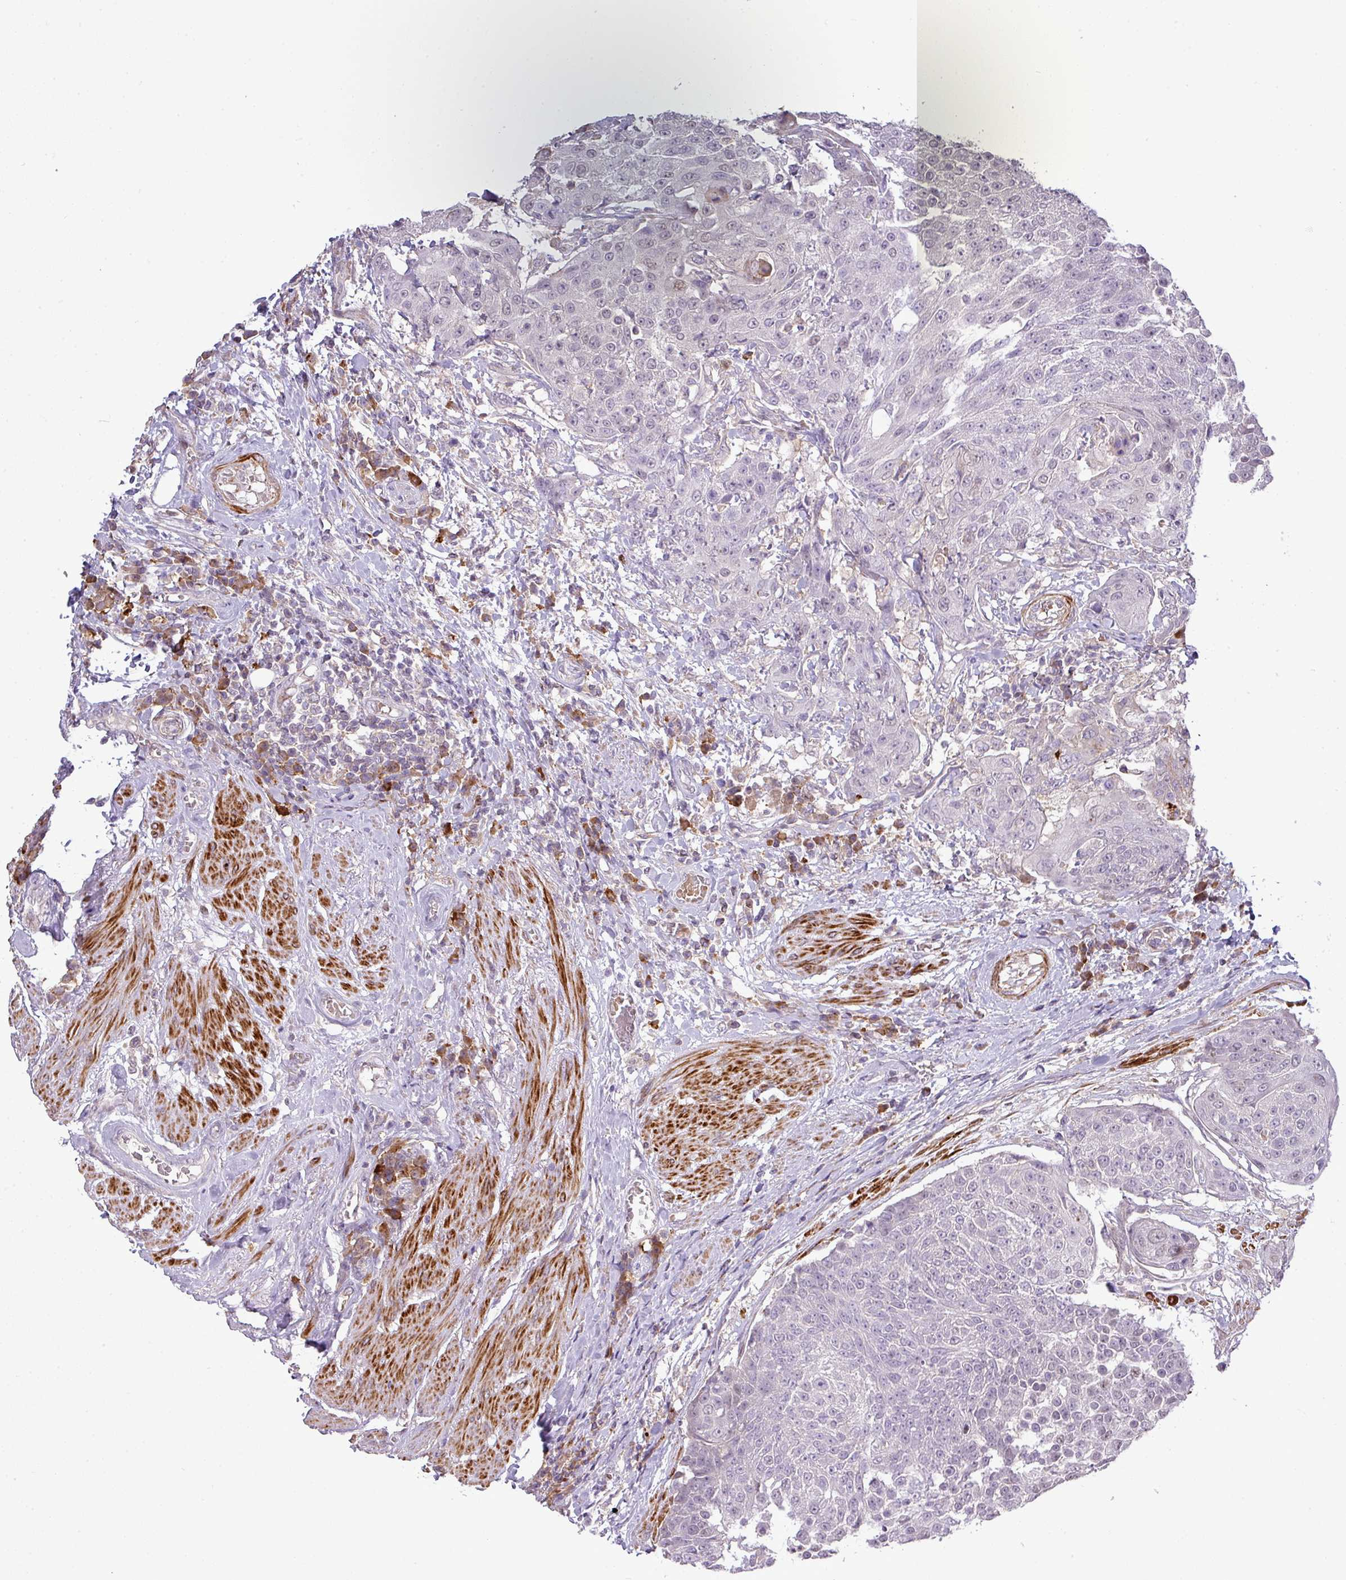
{"staining": {"intensity": "negative", "quantity": "none", "location": "none"}, "tissue": "urothelial cancer", "cell_type": "Tumor cells", "image_type": "cancer", "snomed": [{"axis": "morphology", "description": "Urothelial carcinoma, High grade"}, {"axis": "topography", "description": "Urinary bladder"}], "caption": "DAB (3,3'-diaminobenzidine) immunohistochemical staining of urothelial cancer displays no significant staining in tumor cells.", "gene": "TPRA1", "patient": {"sex": "female", "age": 63}}